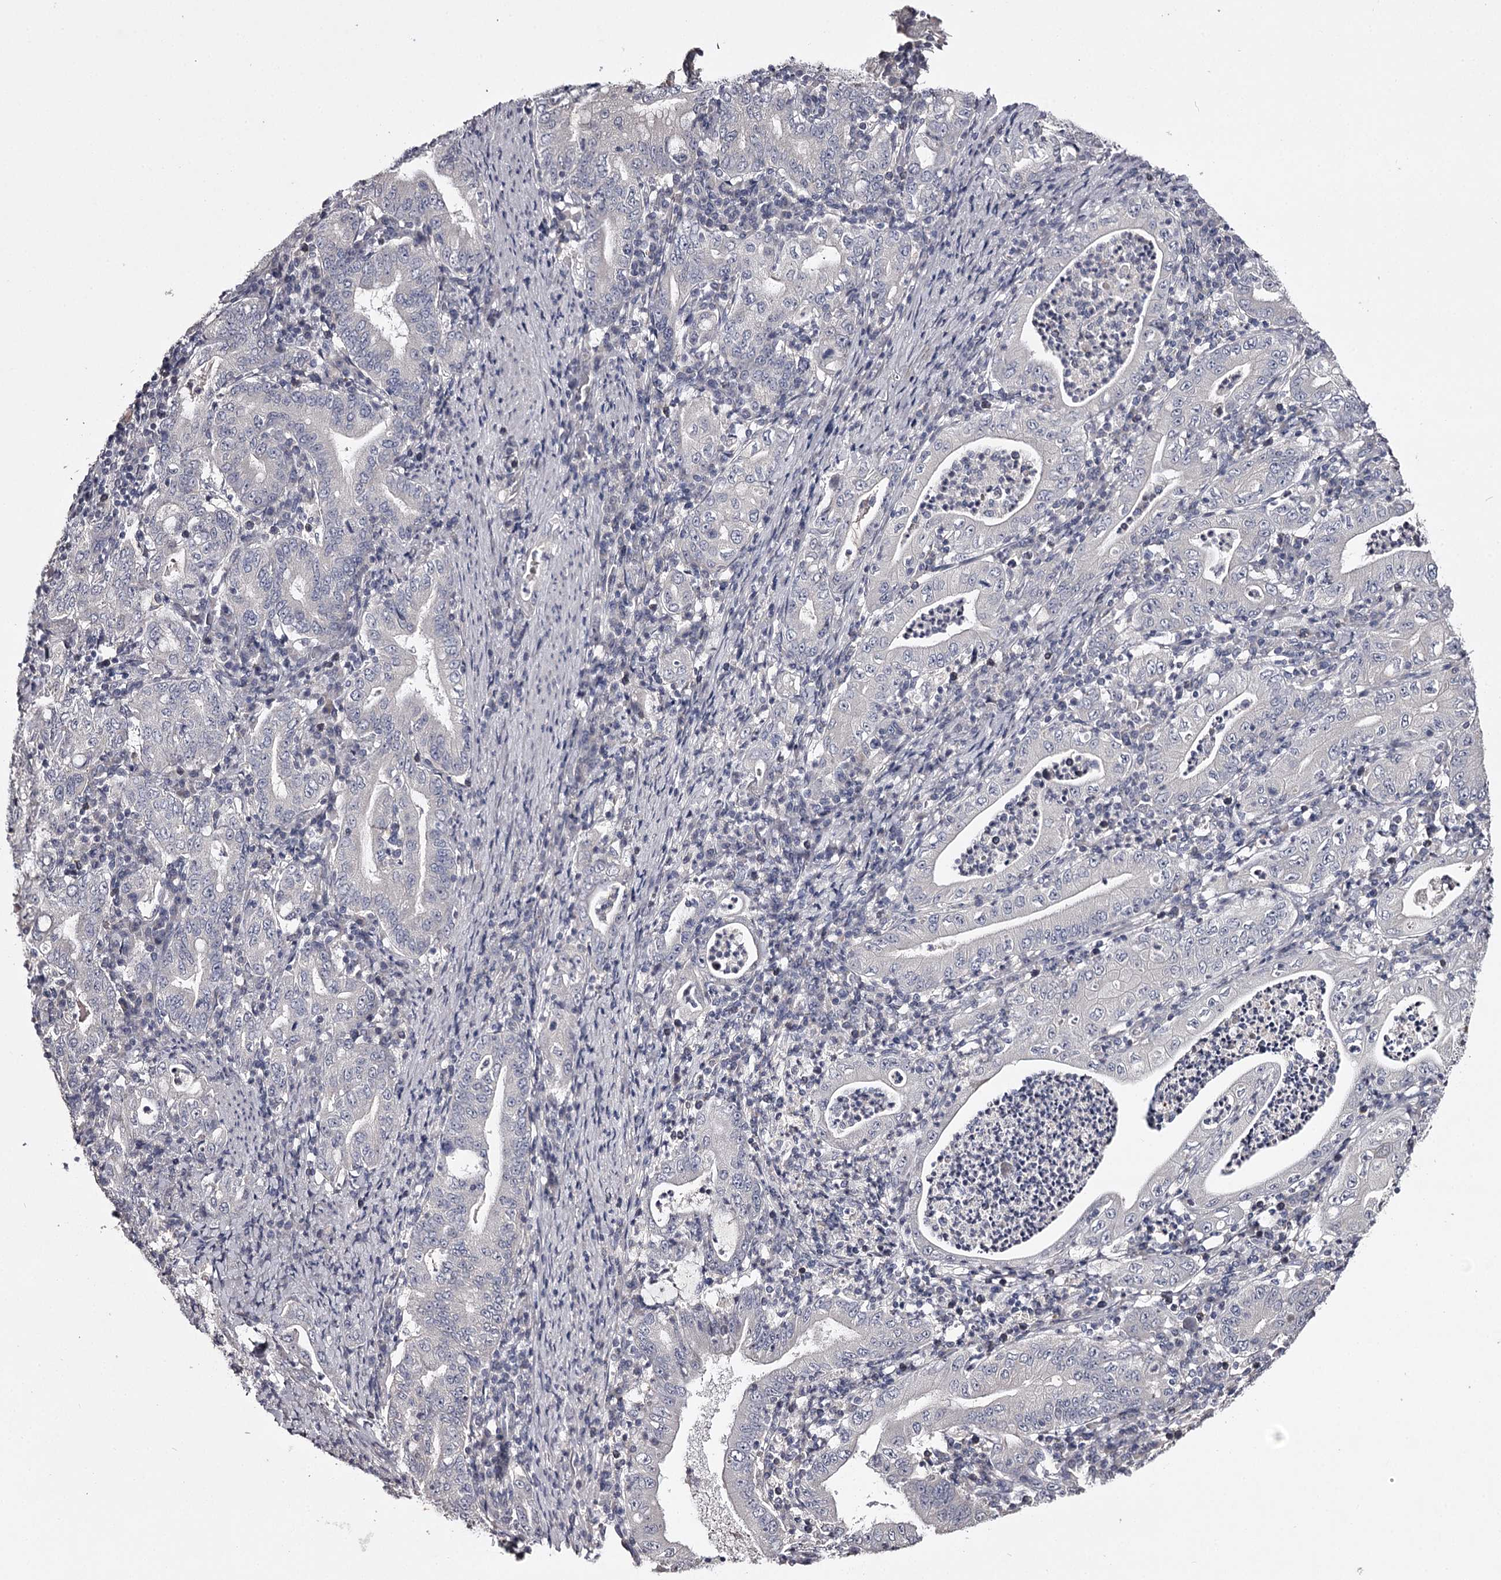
{"staining": {"intensity": "negative", "quantity": "none", "location": "none"}, "tissue": "stomach cancer", "cell_type": "Tumor cells", "image_type": "cancer", "snomed": [{"axis": "morphology", "description": "Normal tissue, NOS"}, {"axis": "morphology", "description": "Adenocarcinoma, NOS"}, {"axis": "topography", "description": "Esophagus"}, {"axis": "topography", "description": "Stomach, upper"}, {"axis": "topography", "description": "Peripheral nerve tissue"}], "caption": "This is an immunohistochemistry (IHC) image of stomach adenocarcinoma. There is no staining in tumor cells.", "gene": "PRM2", "patient": {"sex": "male", "age": 62}}